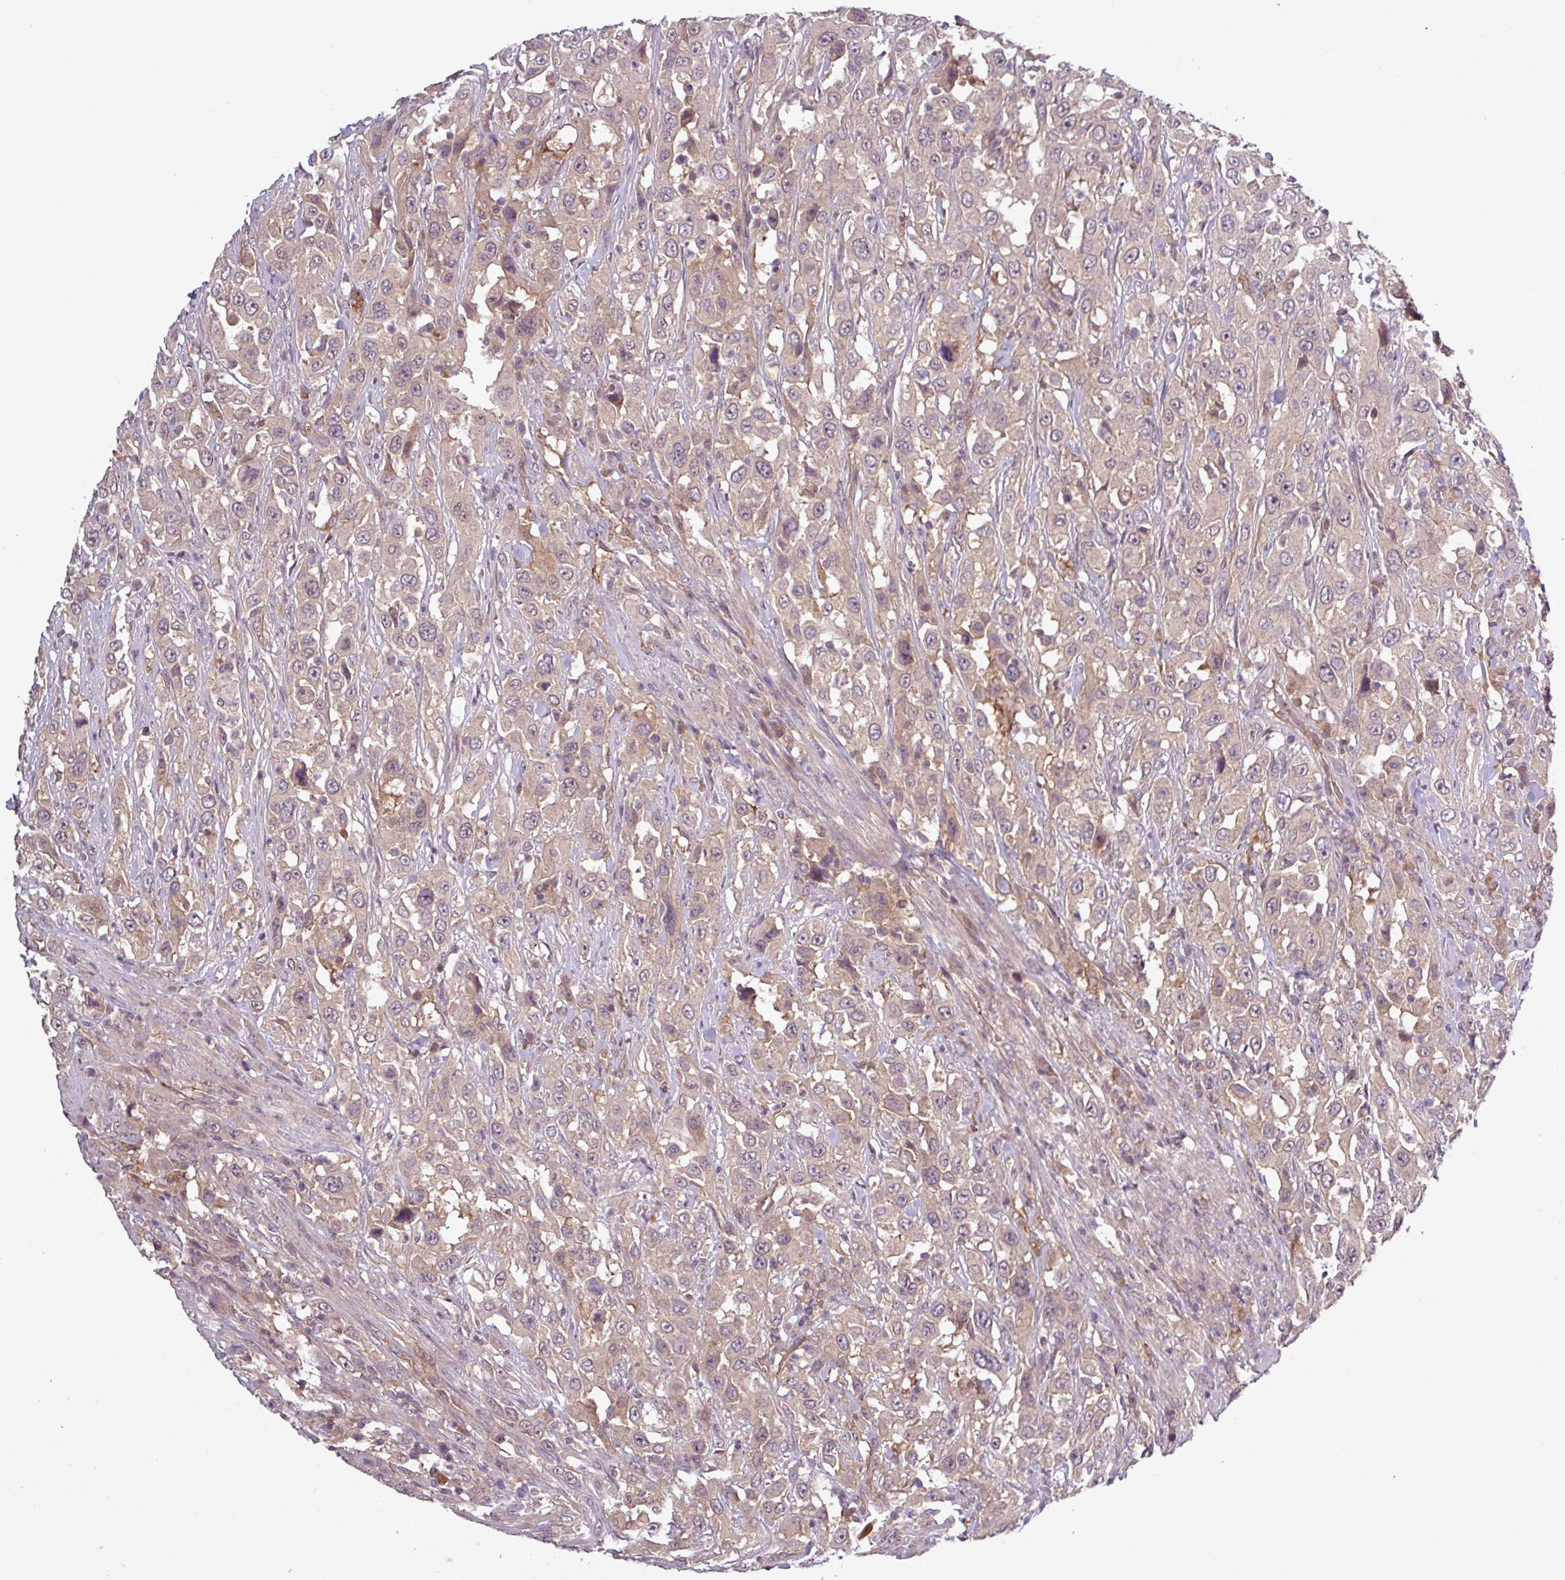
{"staining": {"intensity": "weak", "quantity": "25%-75%", "location": "cytoplasmic/membranous"}, "tissue": "urothelial cancer", "cell_type": "Tumor cells", "image_type": "cancer", "snomed": [{"axis": "morphology", "description": "Urothelial carcinoma, High grade"}, {"axis": "topography", "description": "Urinary bladder"}], "caption": "A photomicrograph of human urothelial carcinoma (high-grade) stained for a protein demonstrates weak cytoplasmic/membranous brown staining in tumor cells.", "gene": "SIRPB2", "patient": {"sex": "male", "age": 61}}